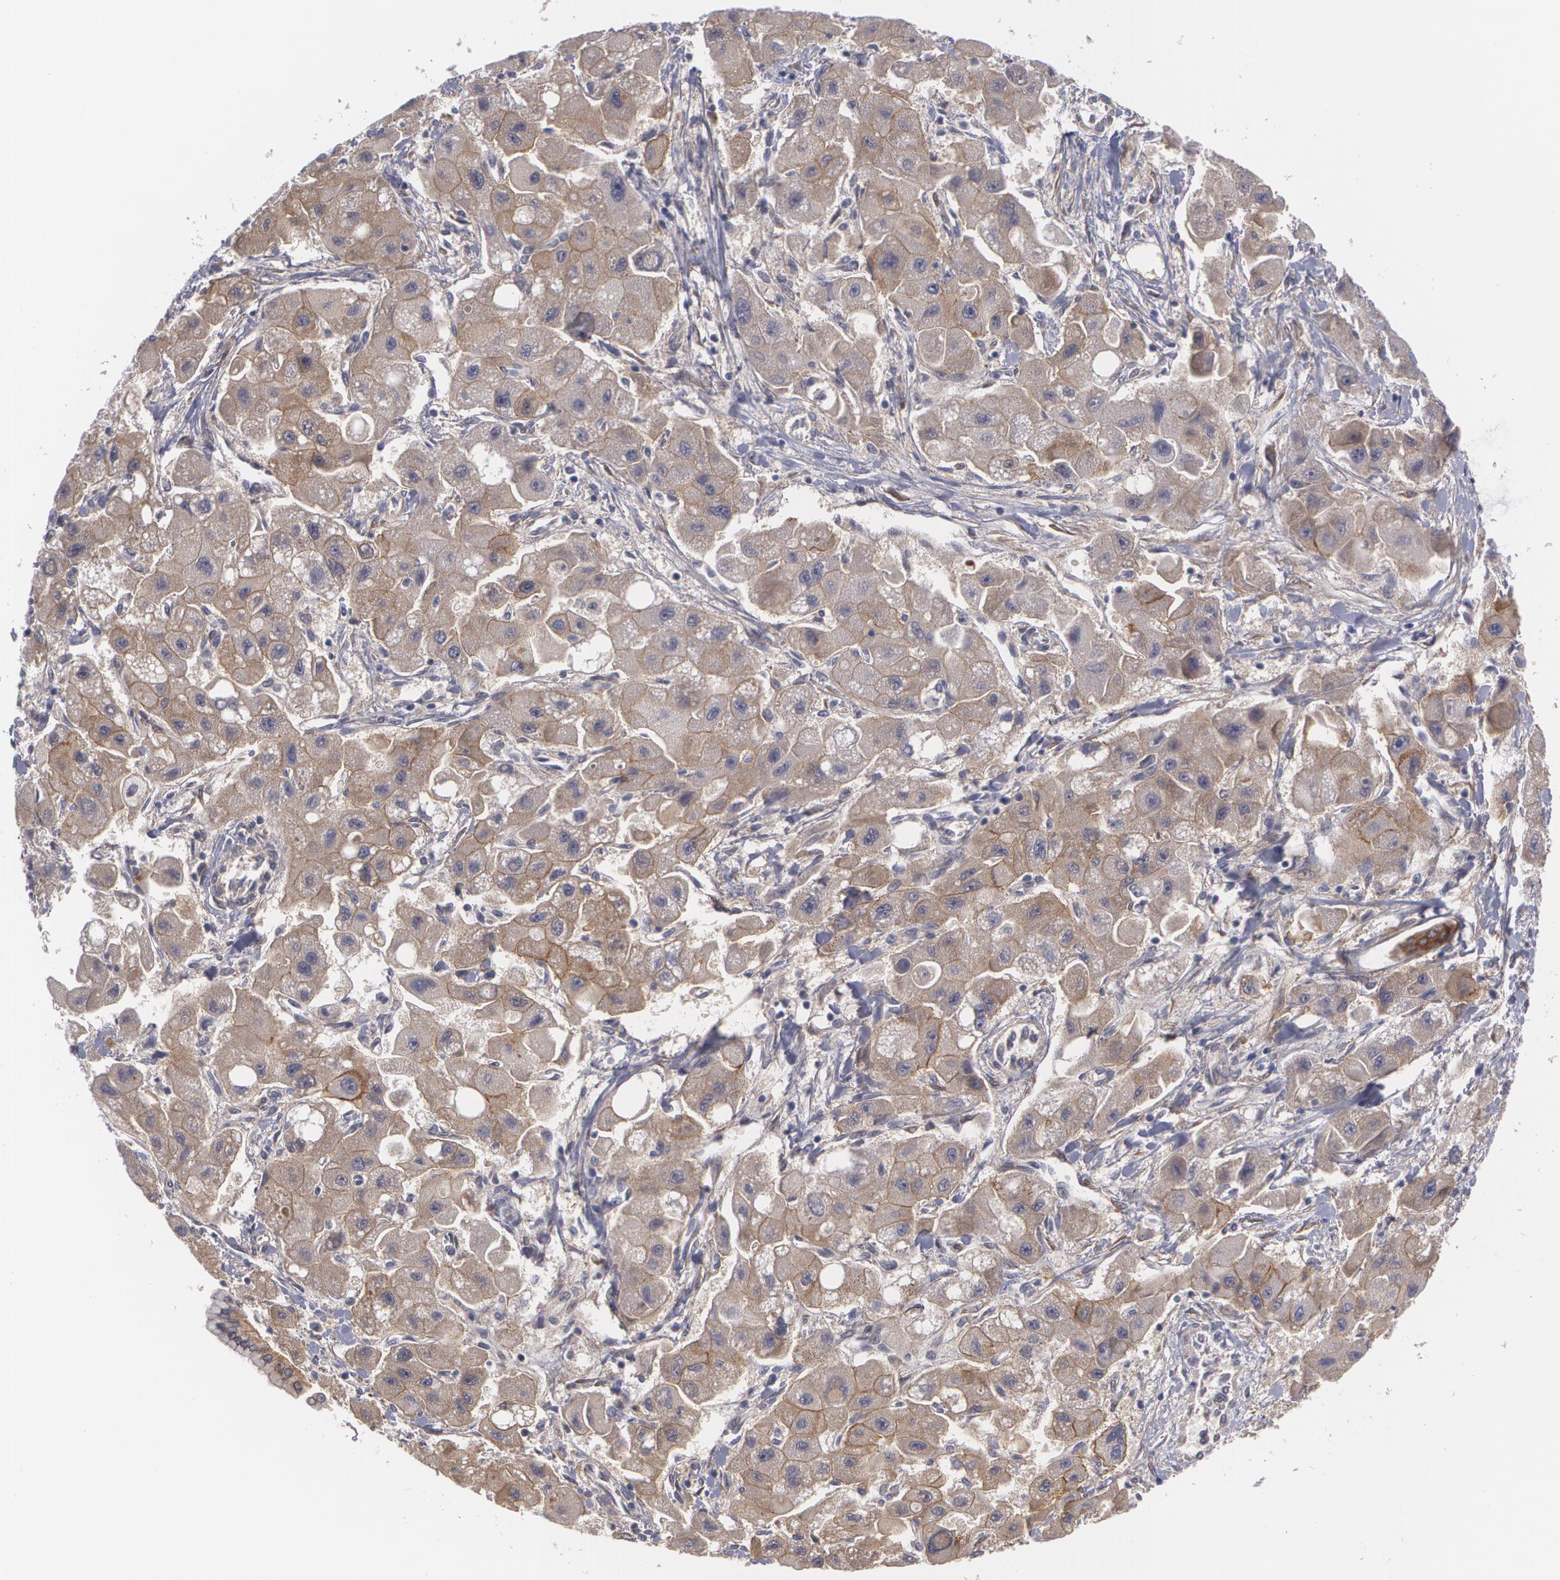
{"staining": {"intensity": "moderate", "quantity": ">75%", "location": "cytoplasmic/membranous"}, "tissue": "liver cancer", "cell_type": "Tumor cells", "image_type": "cancer", "snomed": [{"axis": "morphology", "description": "Carcinoma, Hepatocellular, NOS"}, {"axis": "topography", "description": "Liver"}], "caption": "Immunohistochemistry (IHC) histopathology image of neoplastic tissue: hepatocellular carcinoma (liver) stained using IHC demonstrates medium levels of moderate protein expression localized specifically in the cytoplasmic/membranous of tumor cells, appearing as a cytoplasmic/membranous brown color.", "gene": "CASK", "patient": {"sex": "male", "age": 24}}